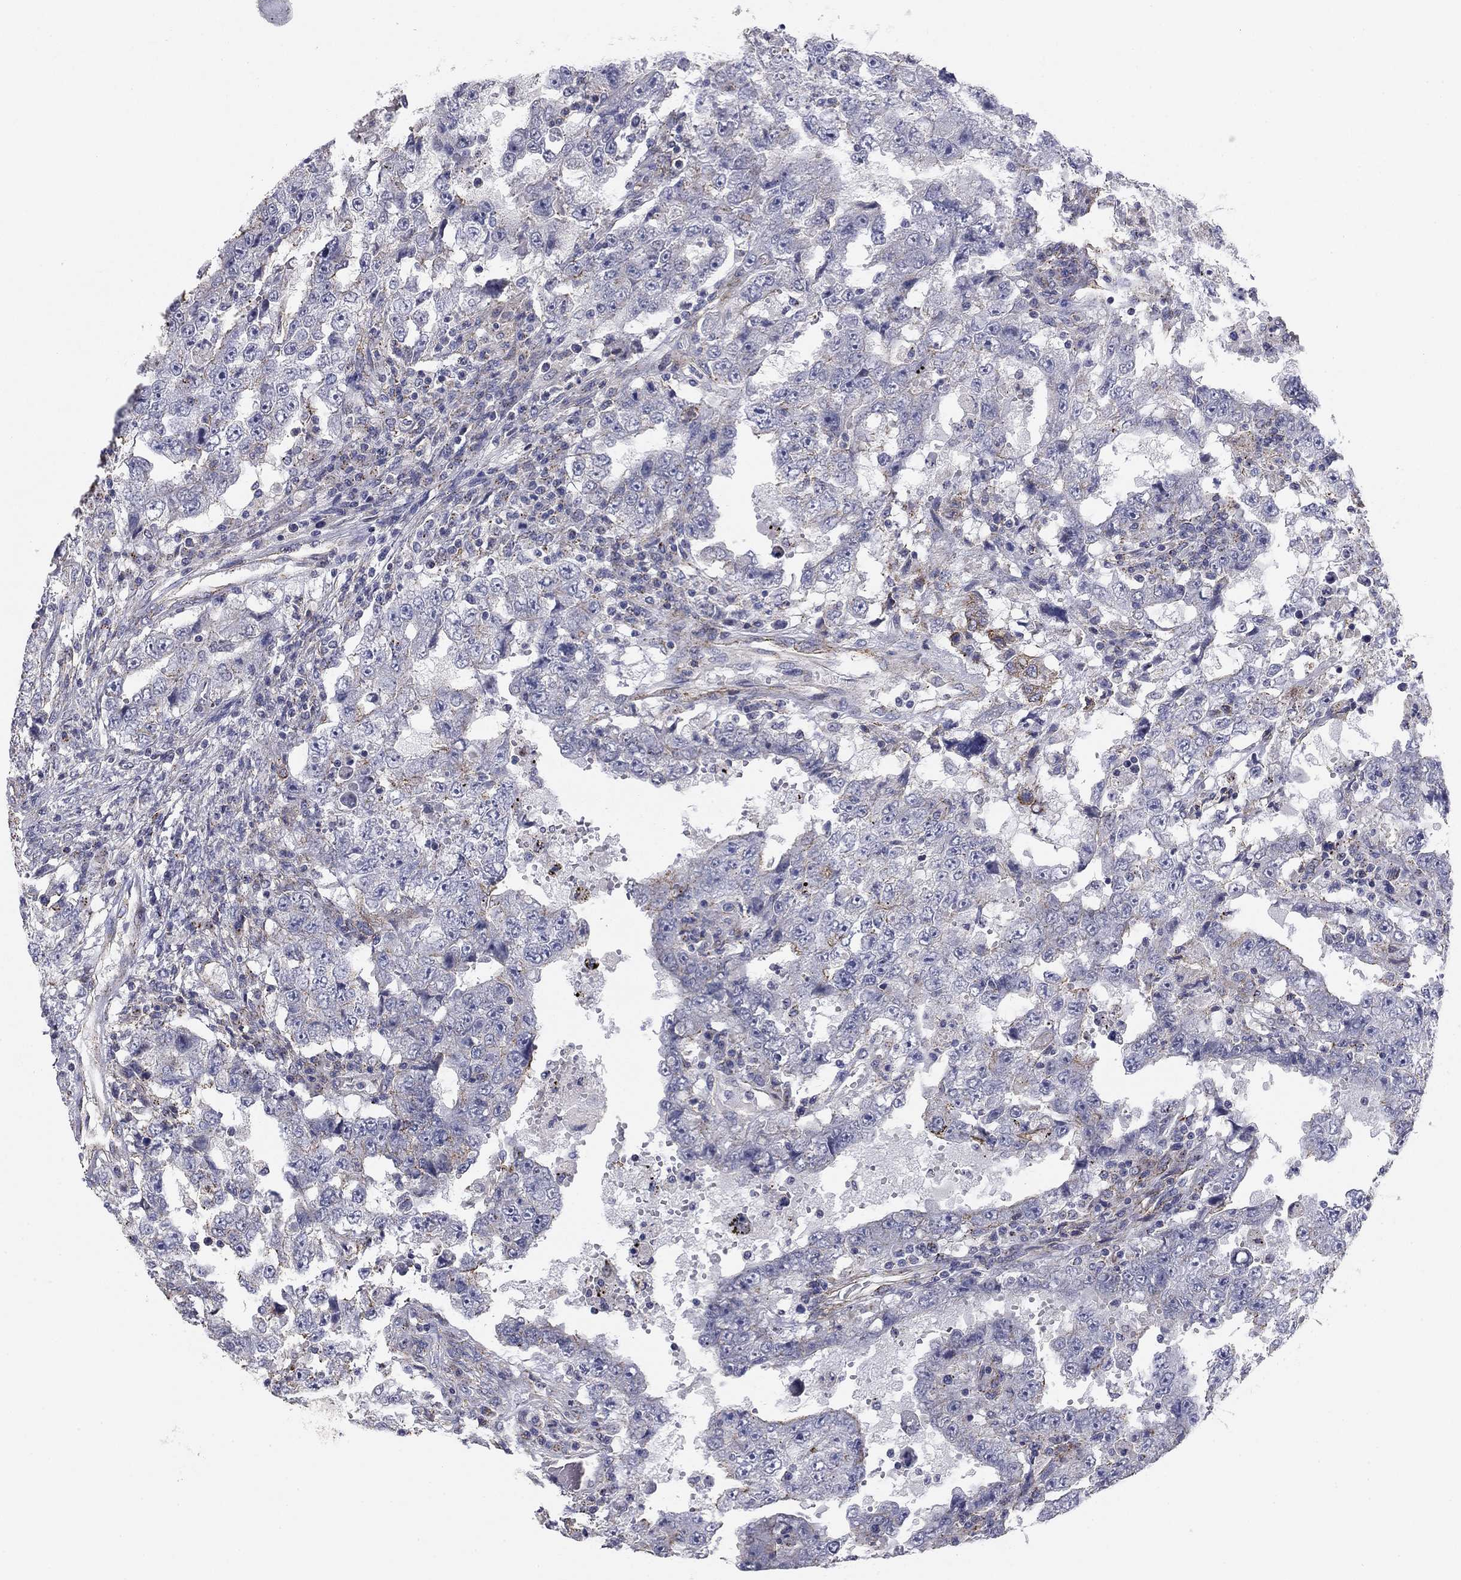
{"staining": {"intensity": "negative", "quantity": "none", "location": "none"}, "tissue": "testis cancer", "cell_type": "Tumor cells", "image_type": "cancer", "snomed": [{"axis": "morphology", "description": "Carcinoma, Embryonal, NOS"}, {"axis": "topography", "description": "Testis"}], "caption": "Tumor cells show no significant protein expression in embryonal carcinoma (testis).", "gene": "SEPTIN3", "patient": {"sex": "male", "age": 26}}